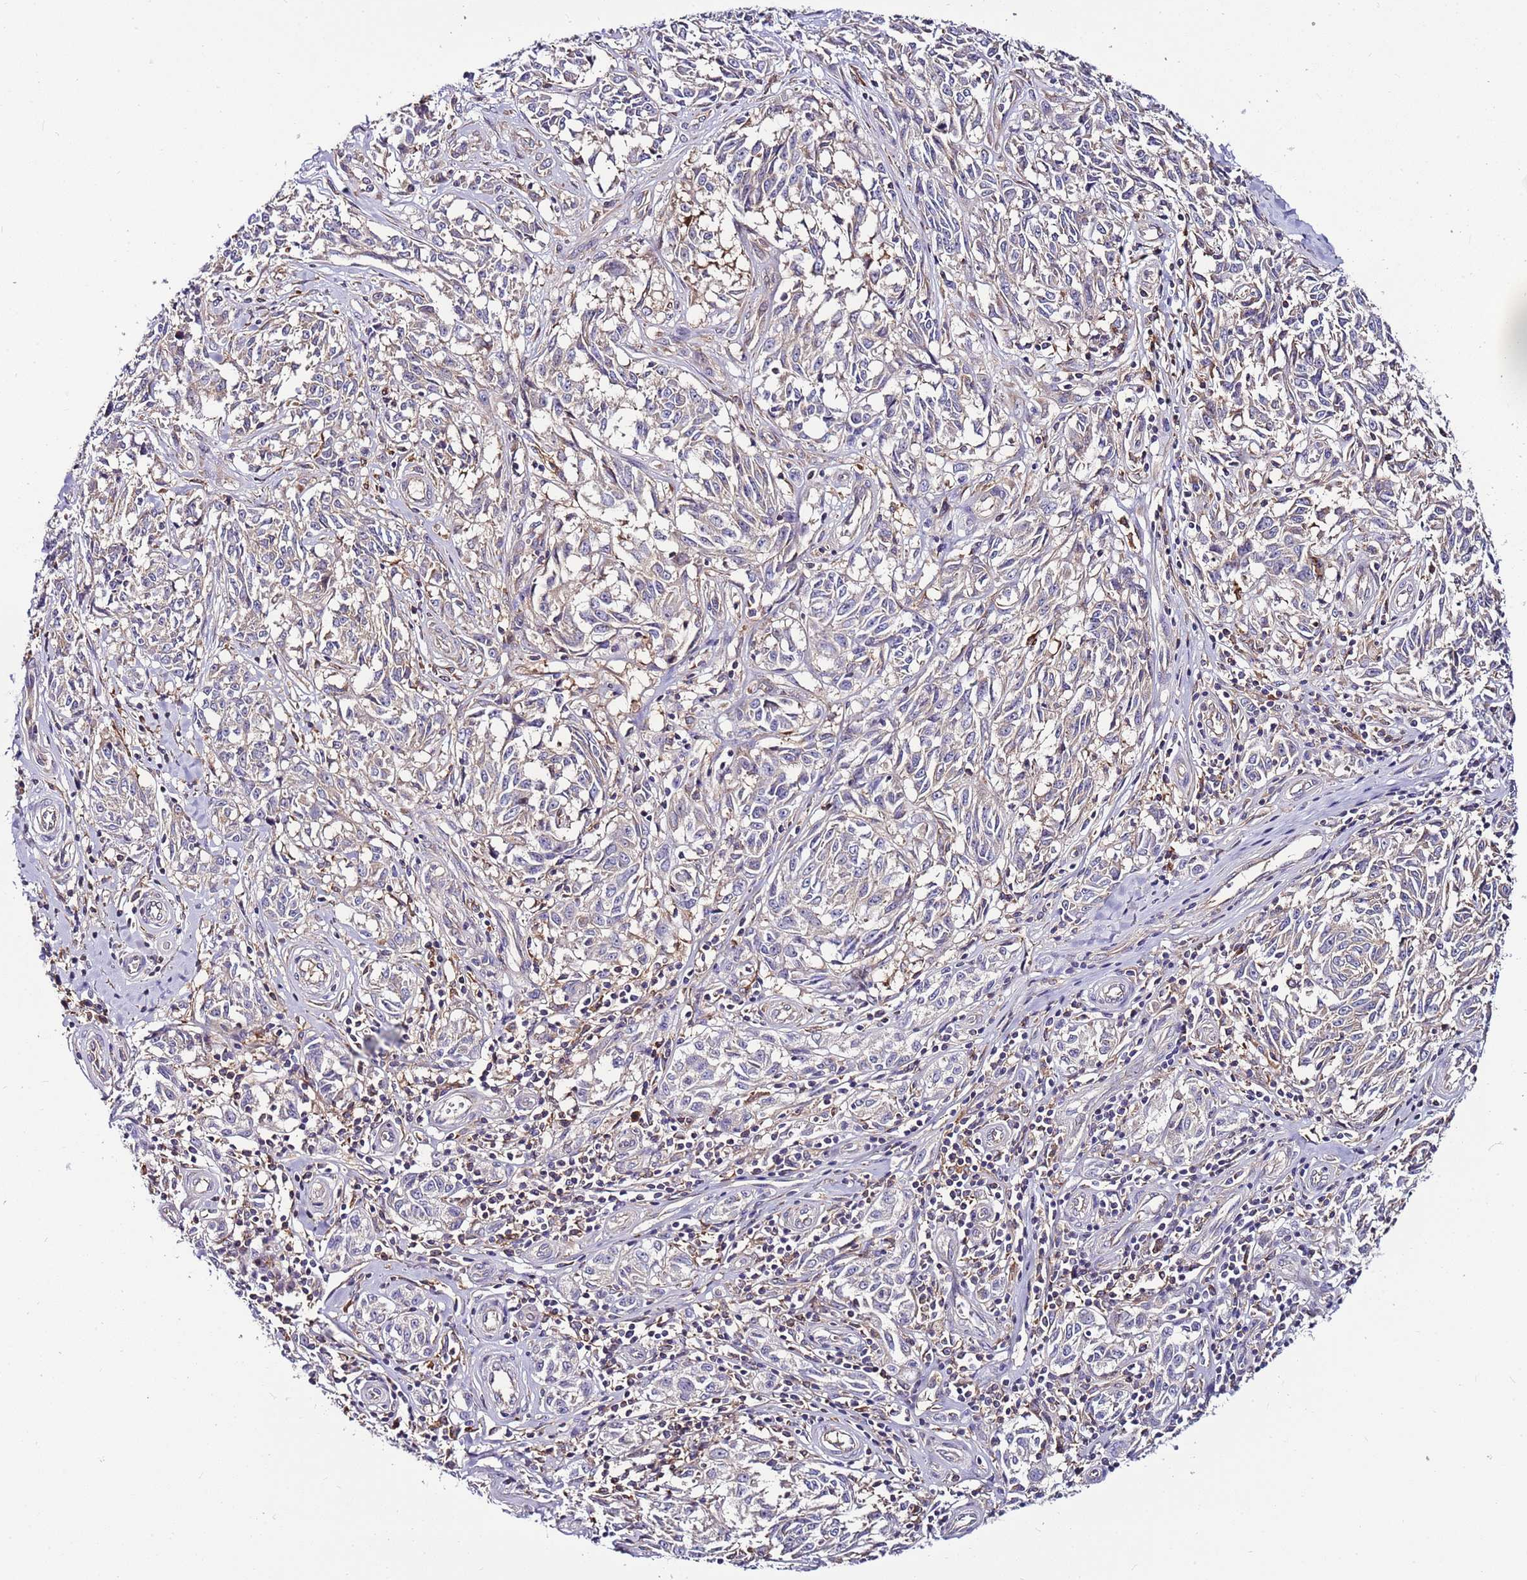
{"staining": {"intensity": "negative", "quantity": "none", "location": "none"}, "tissue": "melanoma", "cell_type": "Tumor cells", "image_type": "cancer", "snomed": [{"axis": "morphology", "description": "Normal tissue, NOS"}, {"axis": "morphology", "description": "Malignant melanoma, NOS"}, {"axis": "topography", "description": "Skin"}], "caption": "Immunohistochemistry (IHC) micrograph of neoplastic tissue: malignant melanoma stained with DAB (3,3'-diaminobenzidine) demonstrates no significant protein expression in tumor cells.", "gene": "ATXN2L", "patient": {"sex": "female", "age": 64}}